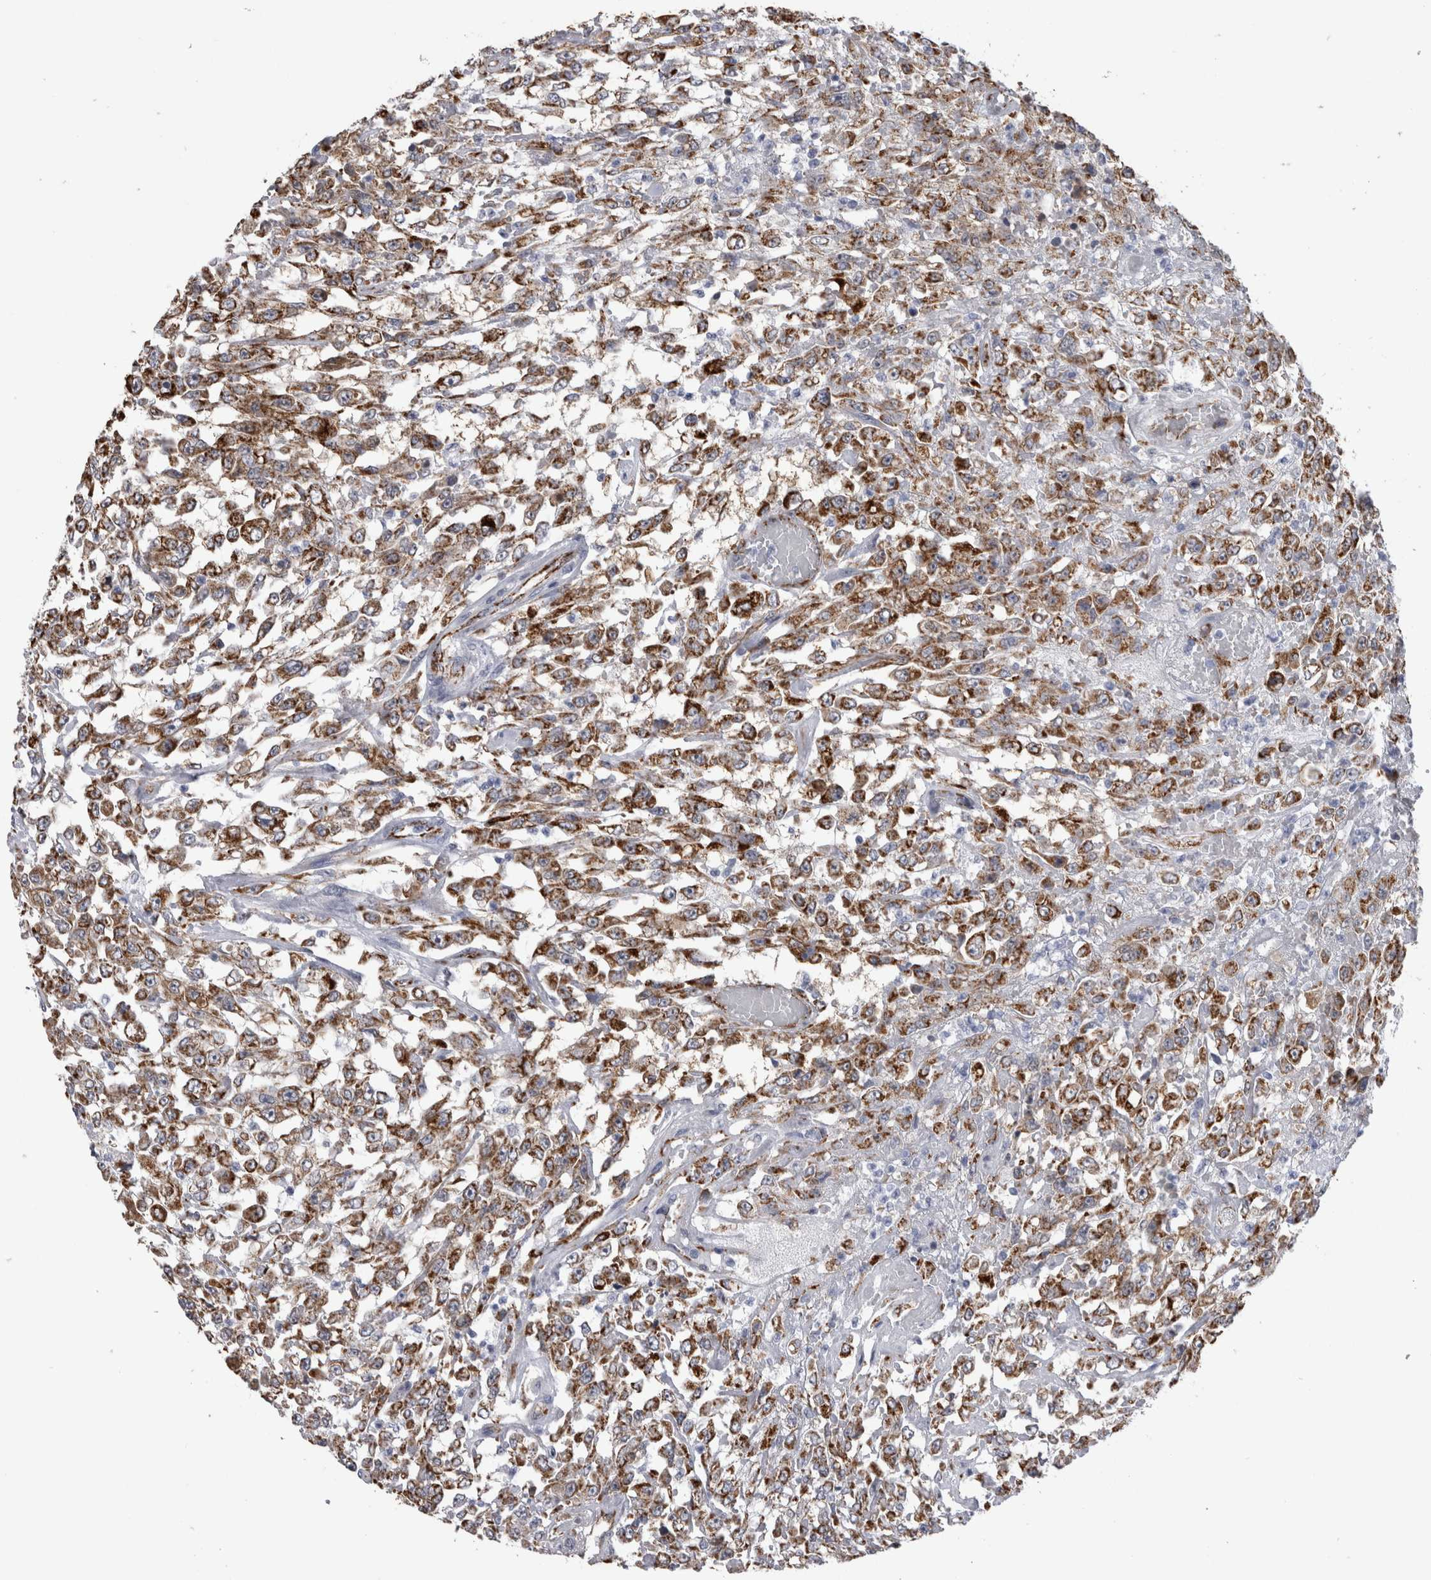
{"staining": {"intensity": "moderate", "quantity": ">75%", "location": "cytoplasmic/membranous"}, "tissue": "urothelial cancer", "cell_type": "Tumor cells", "image_type": "cancer", "snomed": [{"axis": "morphology", "description": "Urothelial carcinoma, High grade"}, {"axis": "topography", "description": "Urinary bladder"}], "caption": "Tumor cells demonstrate moderate cytoplasmic/membranous expression in about >75% of cells in high-grade urothelial carcinoma.", "gene": "ACOT7", "patient": {"sex": "male", "age": 46}}